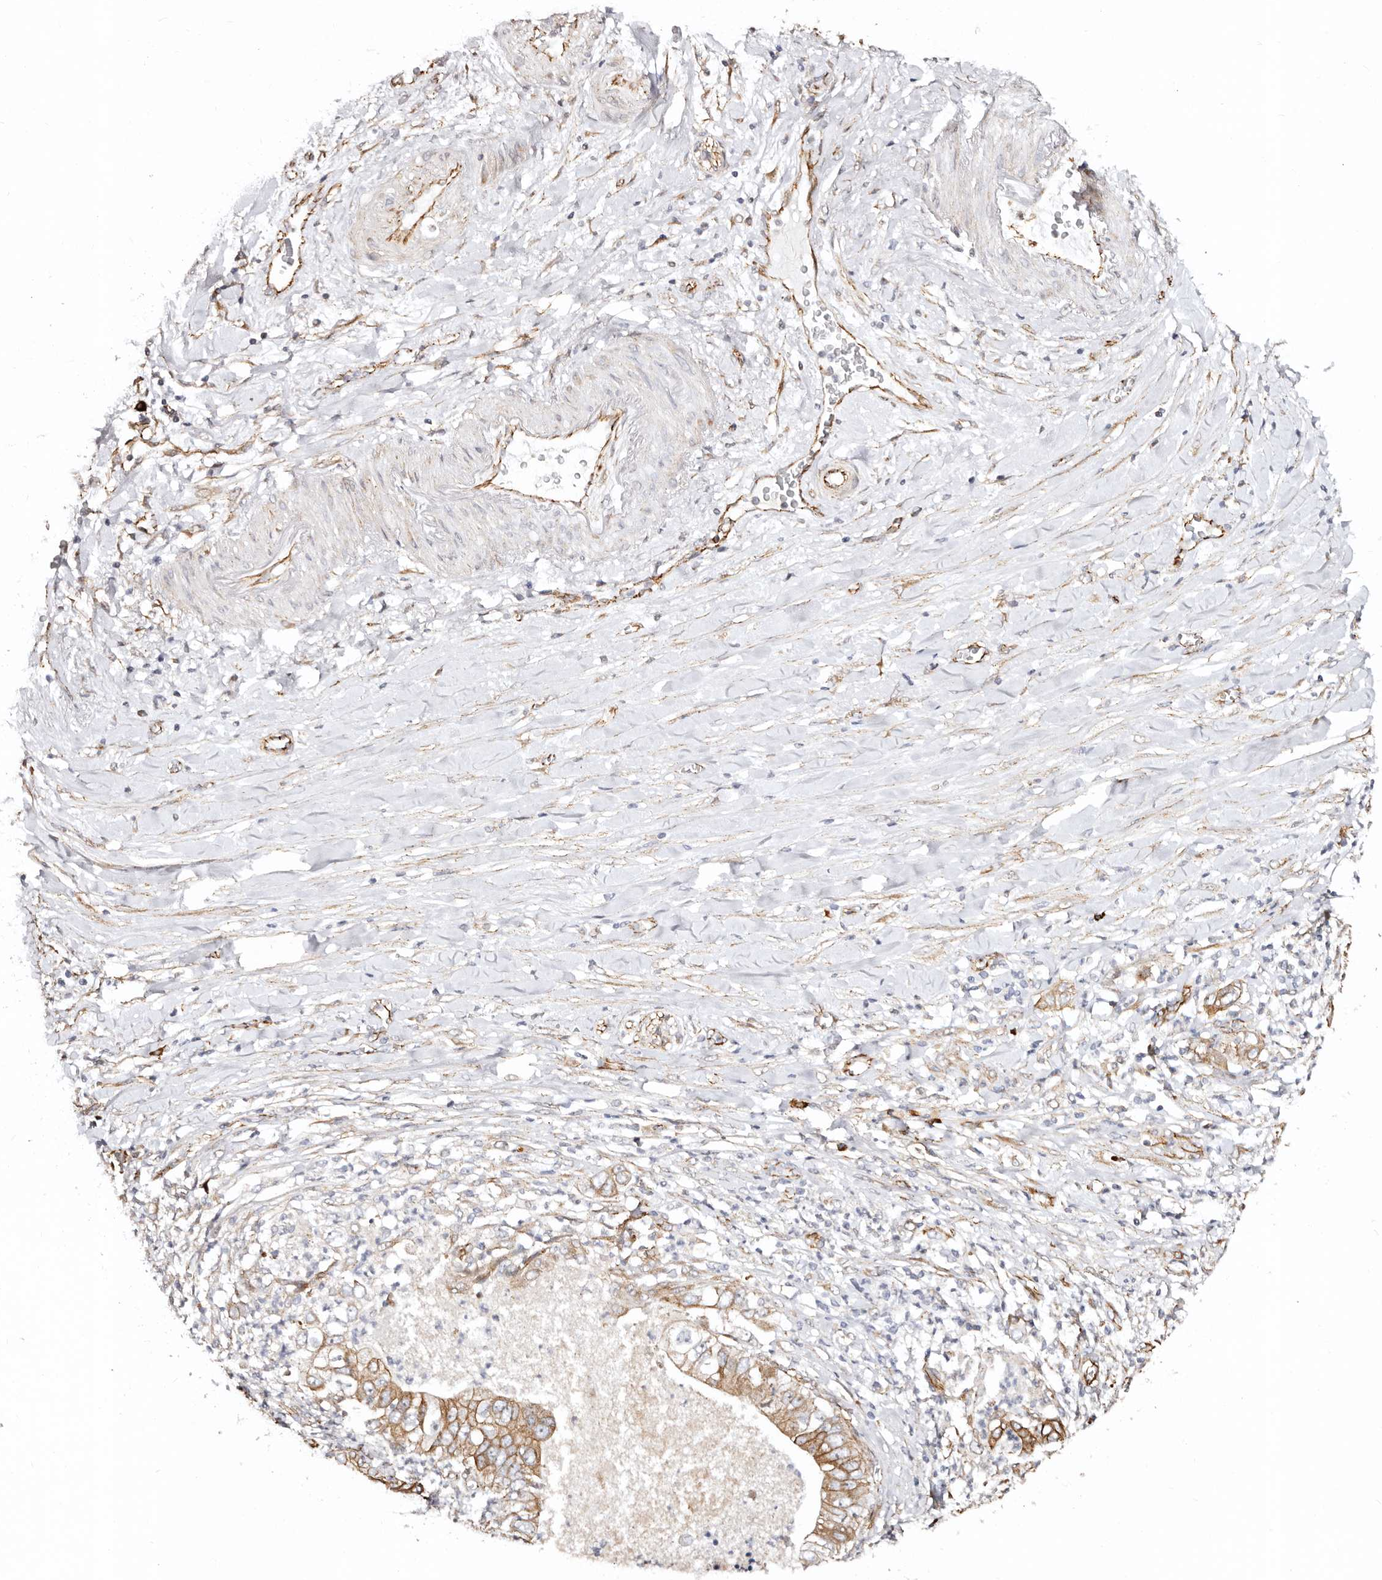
{"staining": {"intensity": "strong", "quantity": ">75%", "location": "cytoplasmic/membranous"}, "tissue": "pancreatic cancer", "cell_type": "Tumor cells", "image_type": "cancer", "snomed": [{"axis": "morphology", "description": "Adenocarcinoma, NOS"}, {"axis": "topography", "description": "Pancreas"}], "caption": "Human pancreatic cancer (adenocarcinoma) stained with a protein marker exhibits strong staining in tumor cells.", "gene": "CTNNB1", "patient": {"sex": "female", "age": 78}}